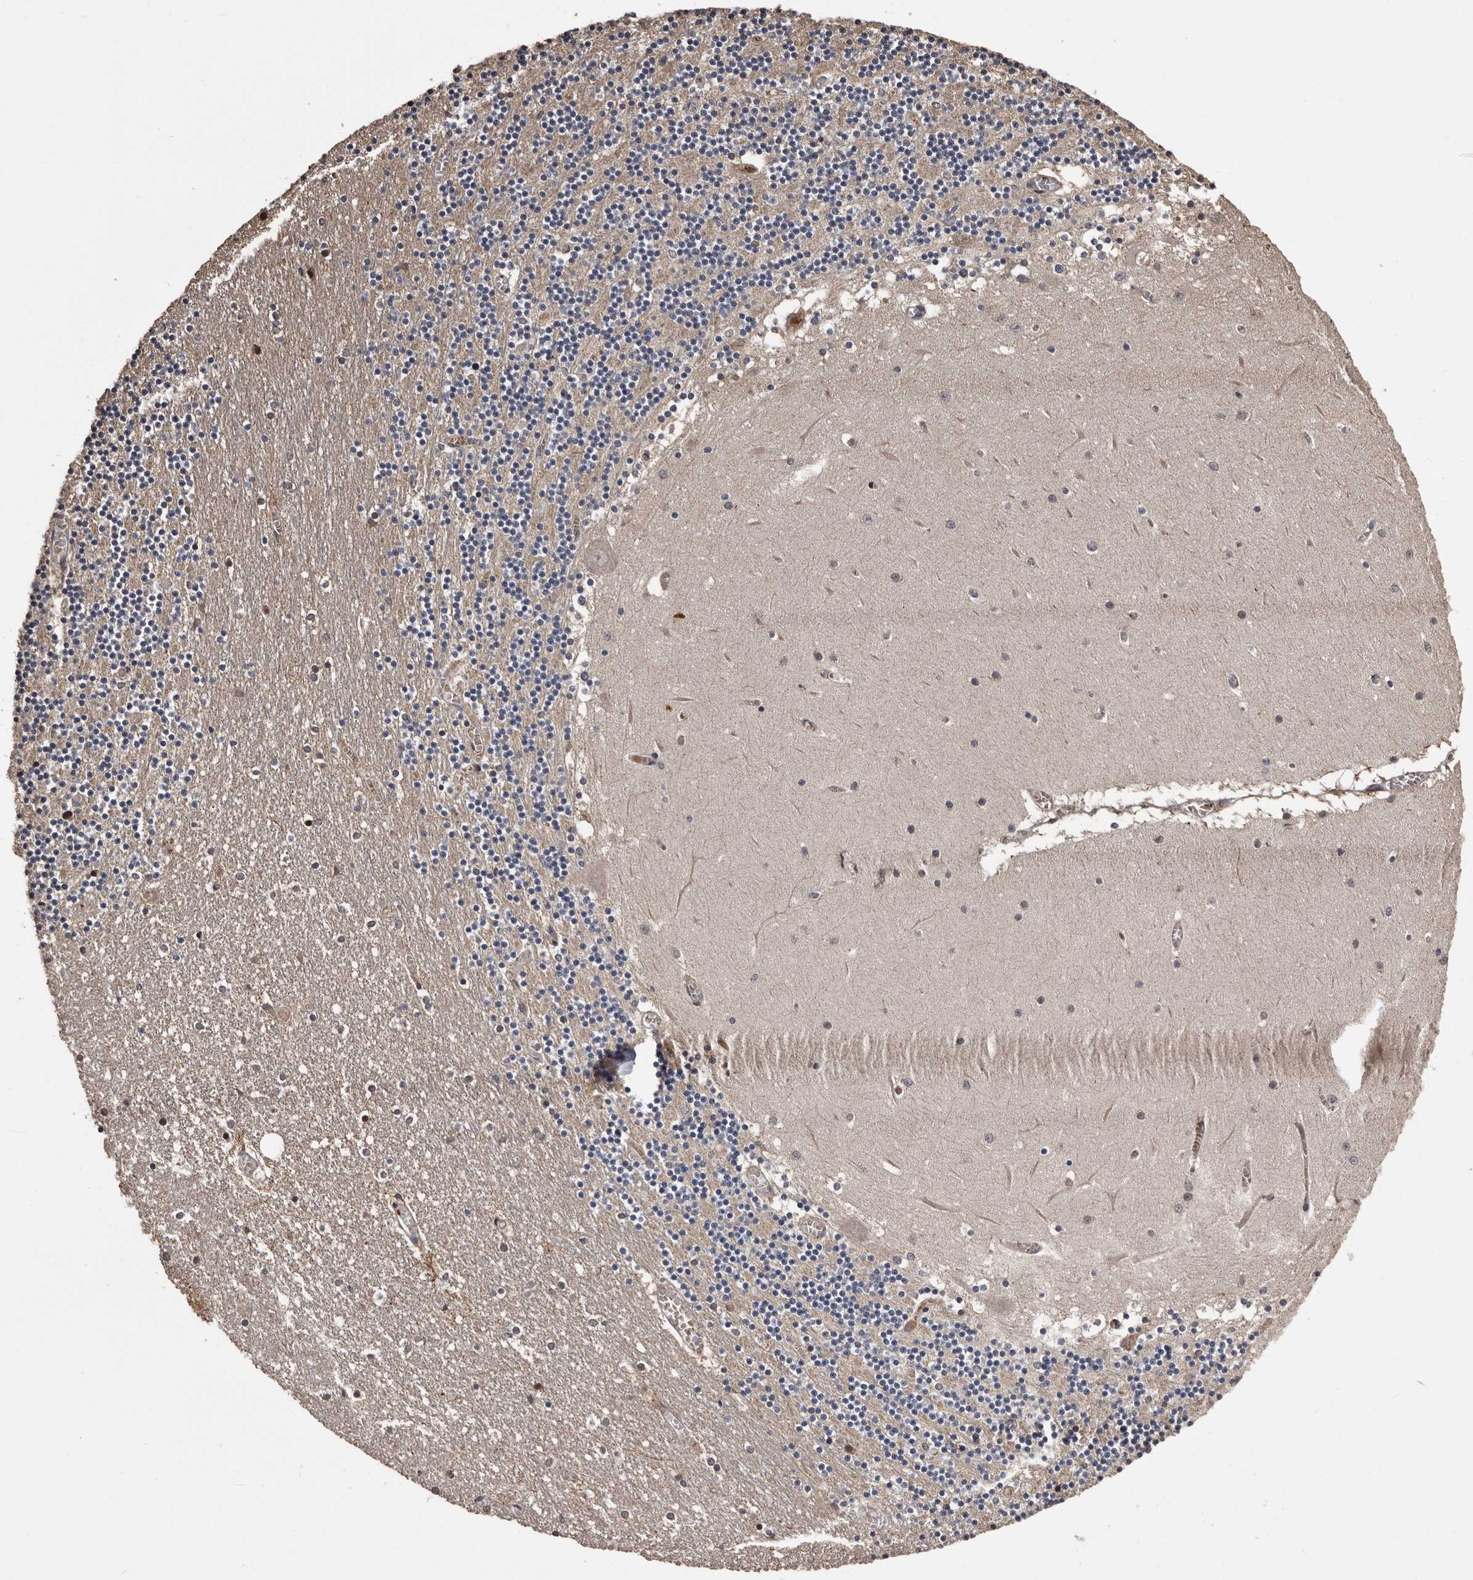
{"staining": {"intensity": "moderate", "quantity": "25%-75%", "location": "cytoplasmic/membranous"}, "tissue": "cerebellum", "cell_type": "Cells in granular layer", "image_type": "normal", "snomed": [{"axis": "morphology", "description": "Normal tissue, NOS"}, {"axis": "topography", "description": "Cerebellum"}], "caption": "This micrograph exhibits normal cerebellum stained with immunohistochemistry to label a protein in brown. The cytoplasmic/membranous of cells in granular layer show moderate positivity for the protein. Nuclei are counter-stained blue.", "gene": "SERTAD4", "patient": {"sex": "female", "age": 28}}